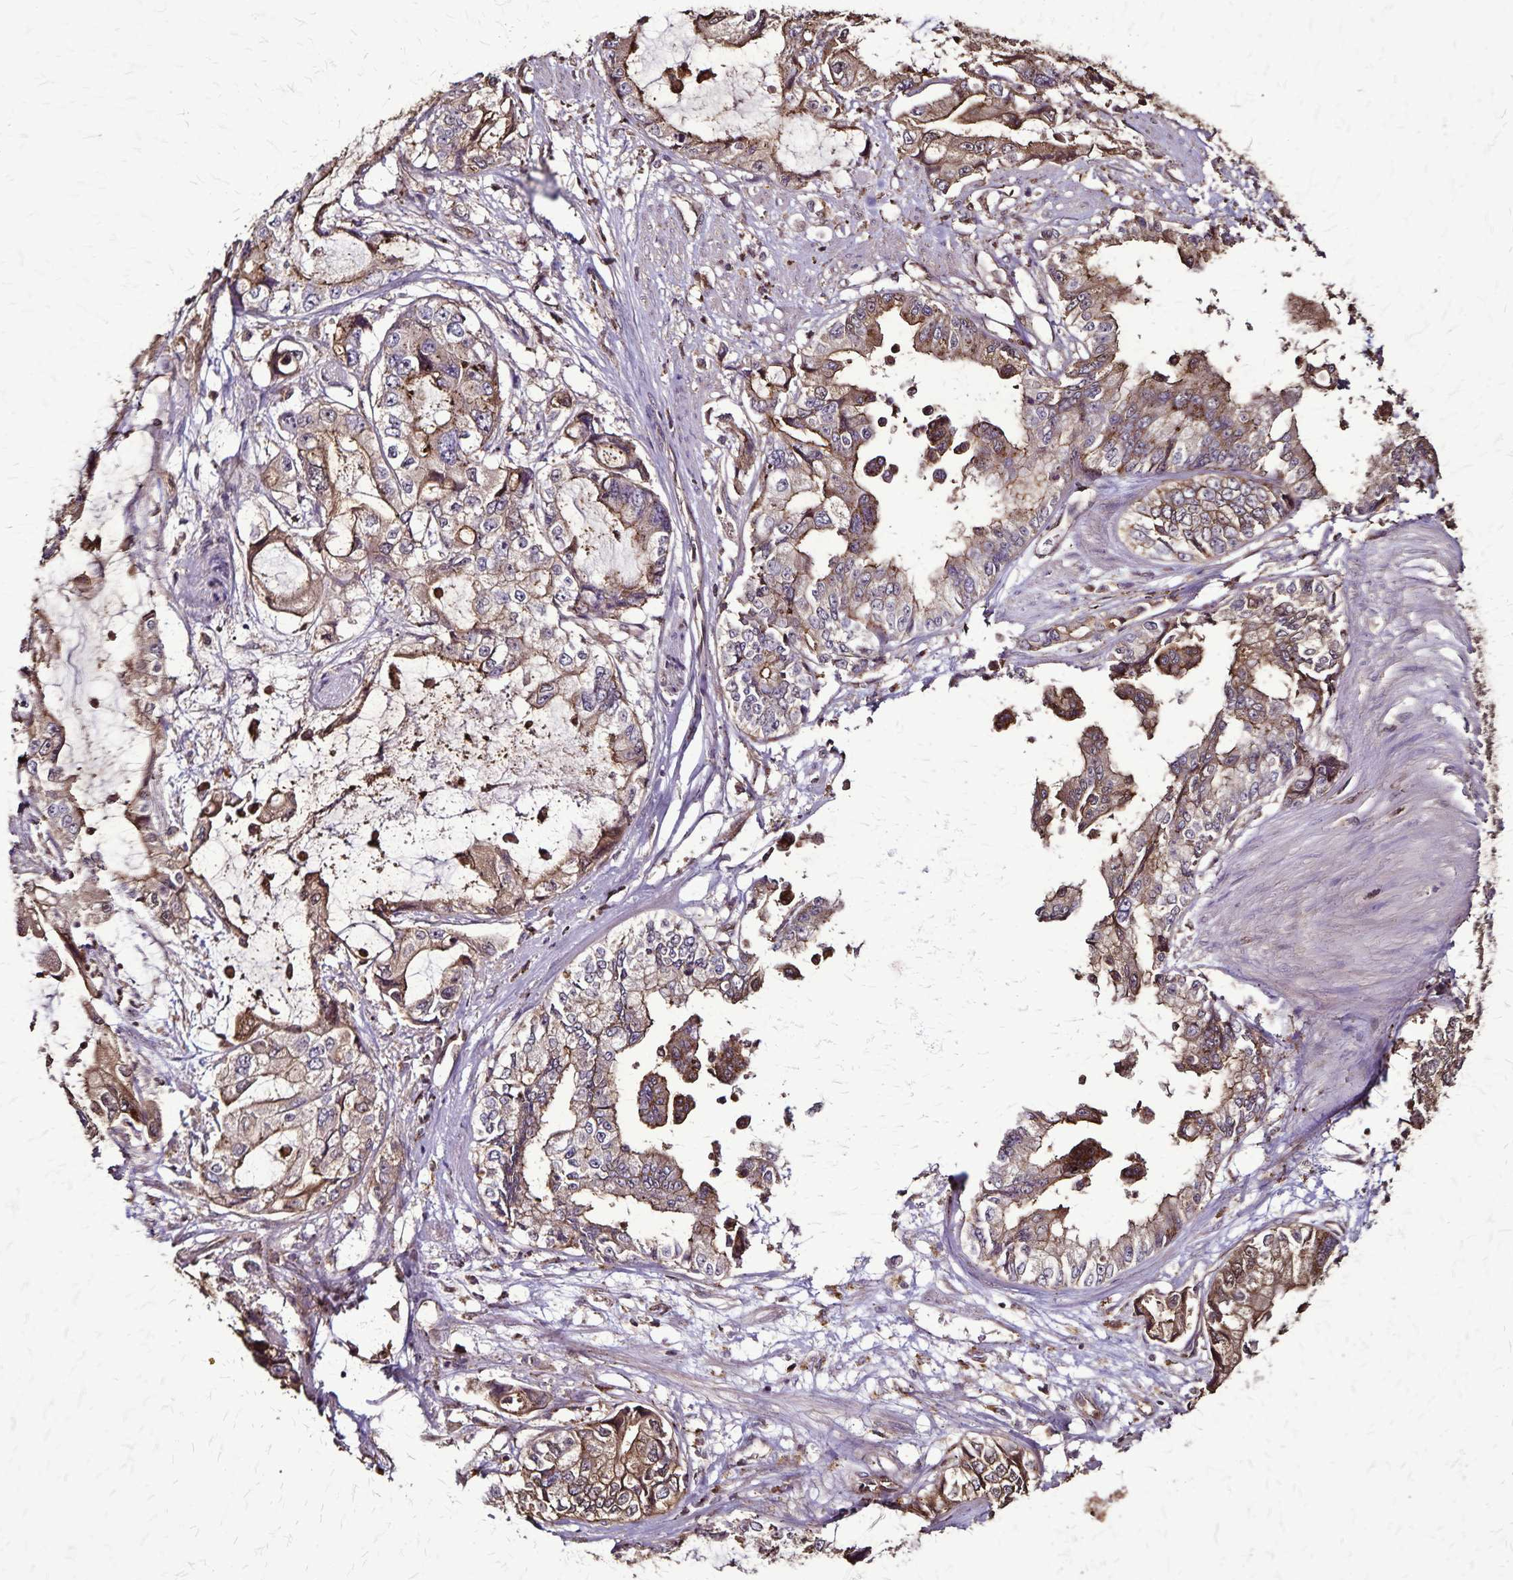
{"staining": {"intensity": "moderate", "quantity": "25%-75%", "location": "cytoplasmic/membranous"}, "tissue": "stomach cancer", "cell_type": "Tumor cells", "image_type": "cancer", "snomed": [{"axis": "morphology", "description": "Adenocarcinoma, NOS"}, {"axis": "topography", "description": "Pancreas"}, {"axis": "topography", "description": "Stomach, upper"}, {"axis": "topography", "description": "Stomach"}], "caption": "Immunohistochemistry histopathology image of stomach cancer (adenocarcinoma) stained for a protein (brown), which exhibits medium levels of moderate cytoplasmic/membranous staining in about 25%-75% of tumor cells.", "gene": "CHMP1B", "patient": {"sex": "male", "age": 77}}